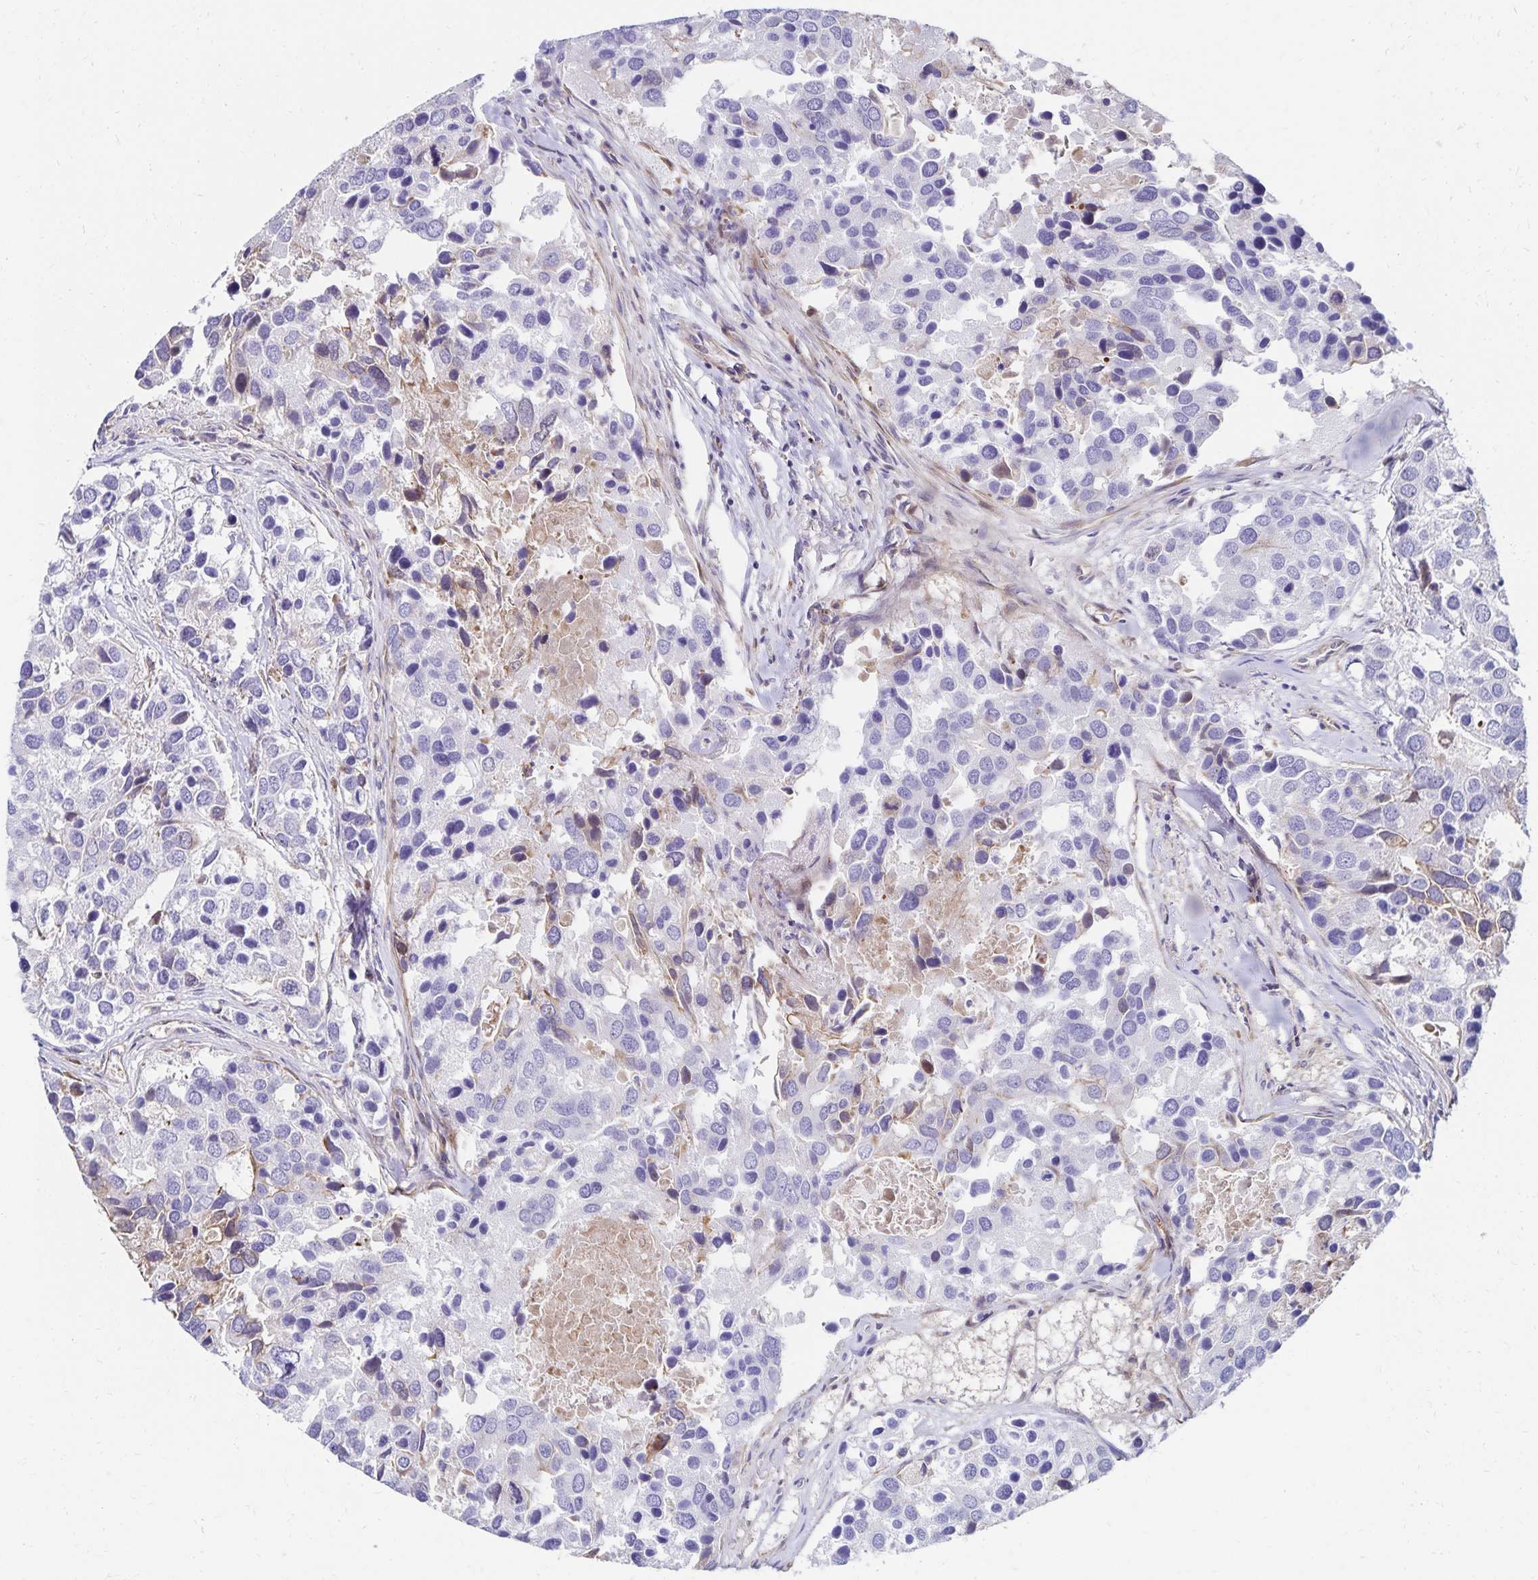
{"staining": {"intensity": "negative", "quantity": "none", "location": "none"}, "tissue": "breast cancer", "cell_type": "Tumor cells", "image_type": "cancer", "snomed": [{"axis": "morphology", "description": "Duct carcinoma"}, {"axis": "topography", "description": "Breast"}], "caption": "Immunohistochemical staining of human breast invasive ductal carcinoma exhibits no significant expression in tumor cells. (Brightfield microscopy of DAB IHC at high magnification).", "gene": "NECAP1", "patient": {"sex": "female", "age": 83}}